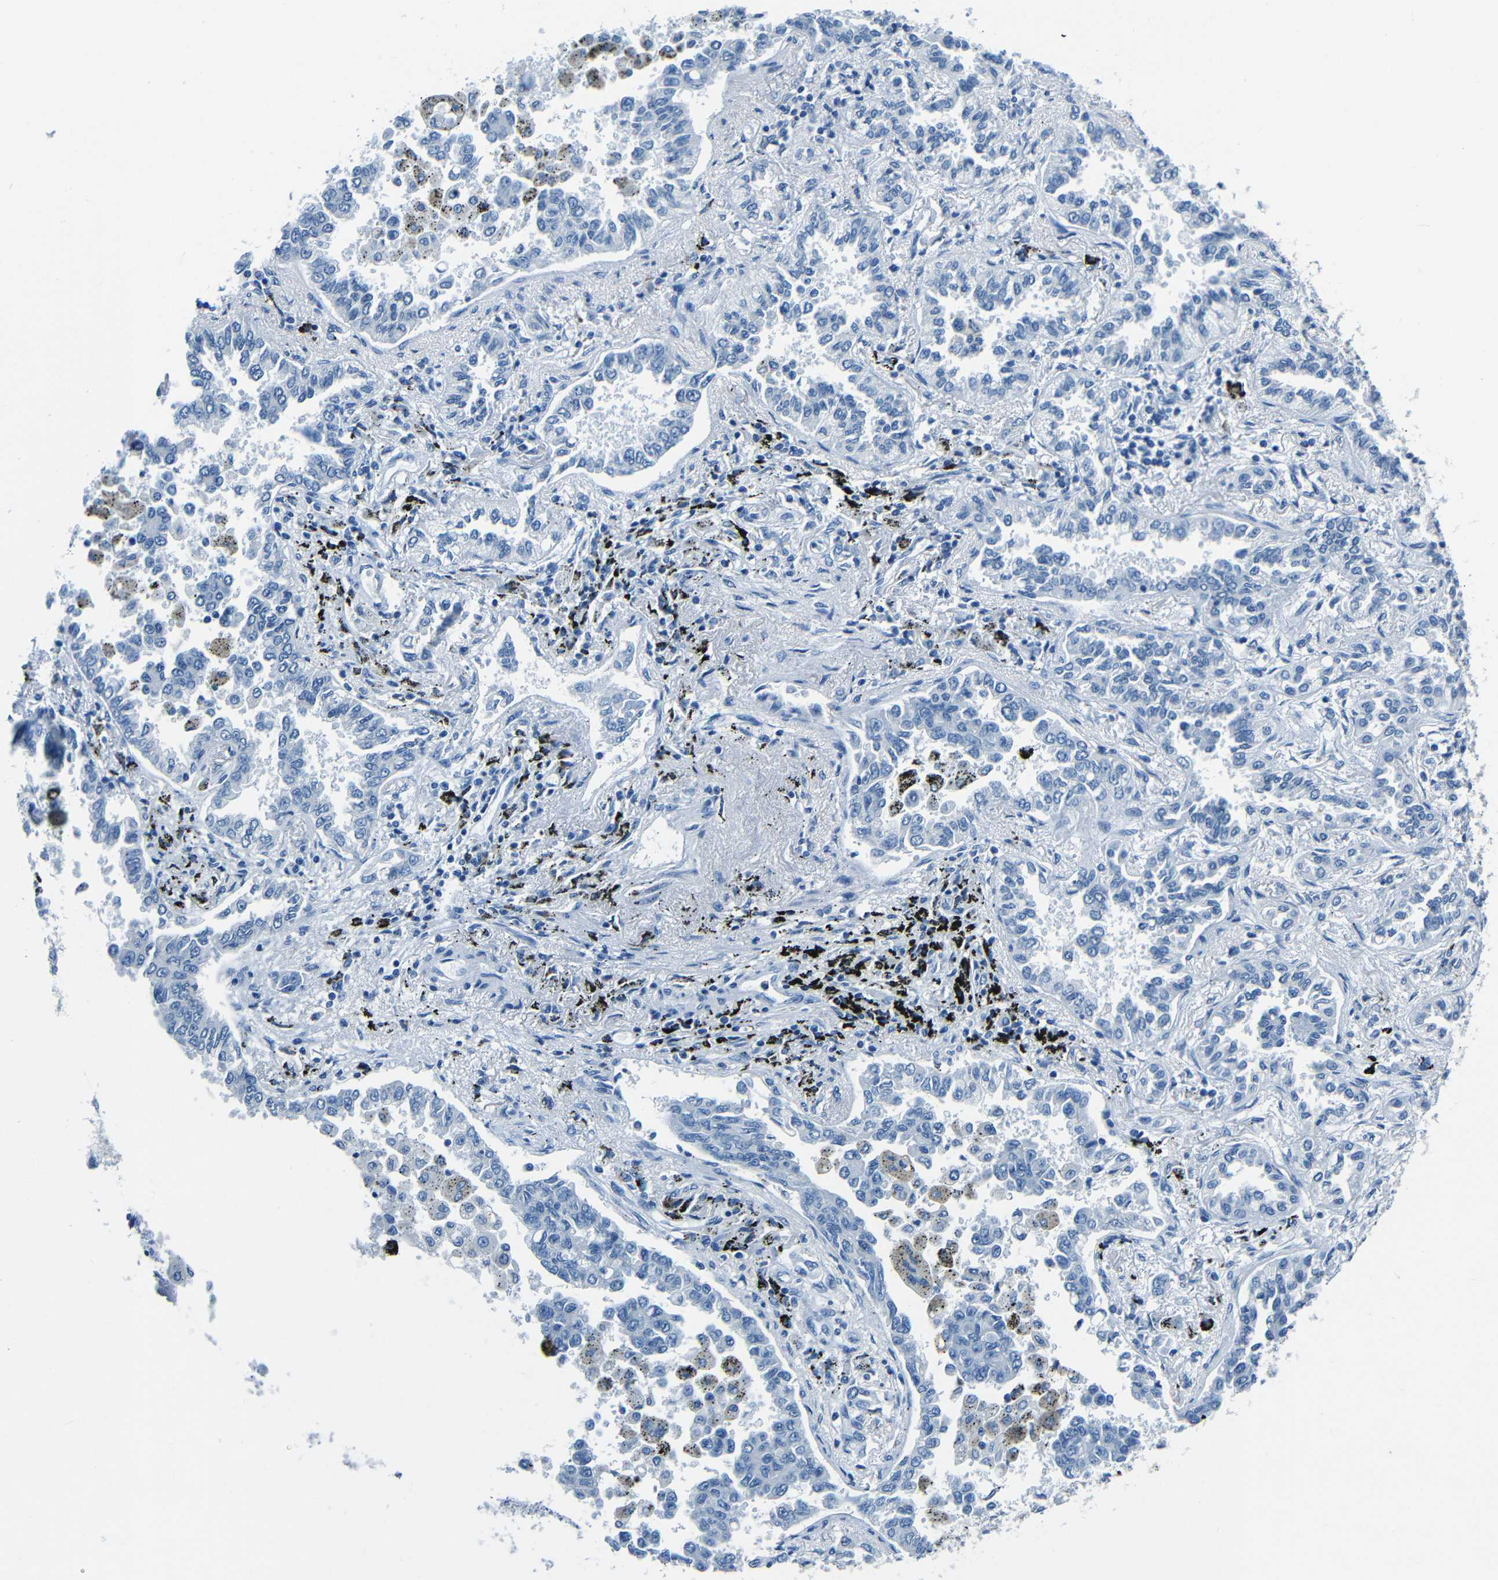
{"staining": {"intensity": "negative", "quantity": "none", "location": "none"}, "tissue": "lung cancer", "cell_type": "Tumor cells", "image_type": "cancer", "snomed": [{"axis": "morphology", "description": "Normal tissue, NOS"}, {"axis": "morphology", "description": "Adenocarcinoma, NOS"}, {"axis": "topography", "description": "Lung"}], "caption": "A photomicrograph of human adenocarcinoma (lung) is negative for staining in tumor cells.", "gene": "FBN2", "patient": {"sex": "male", "age": 59}}